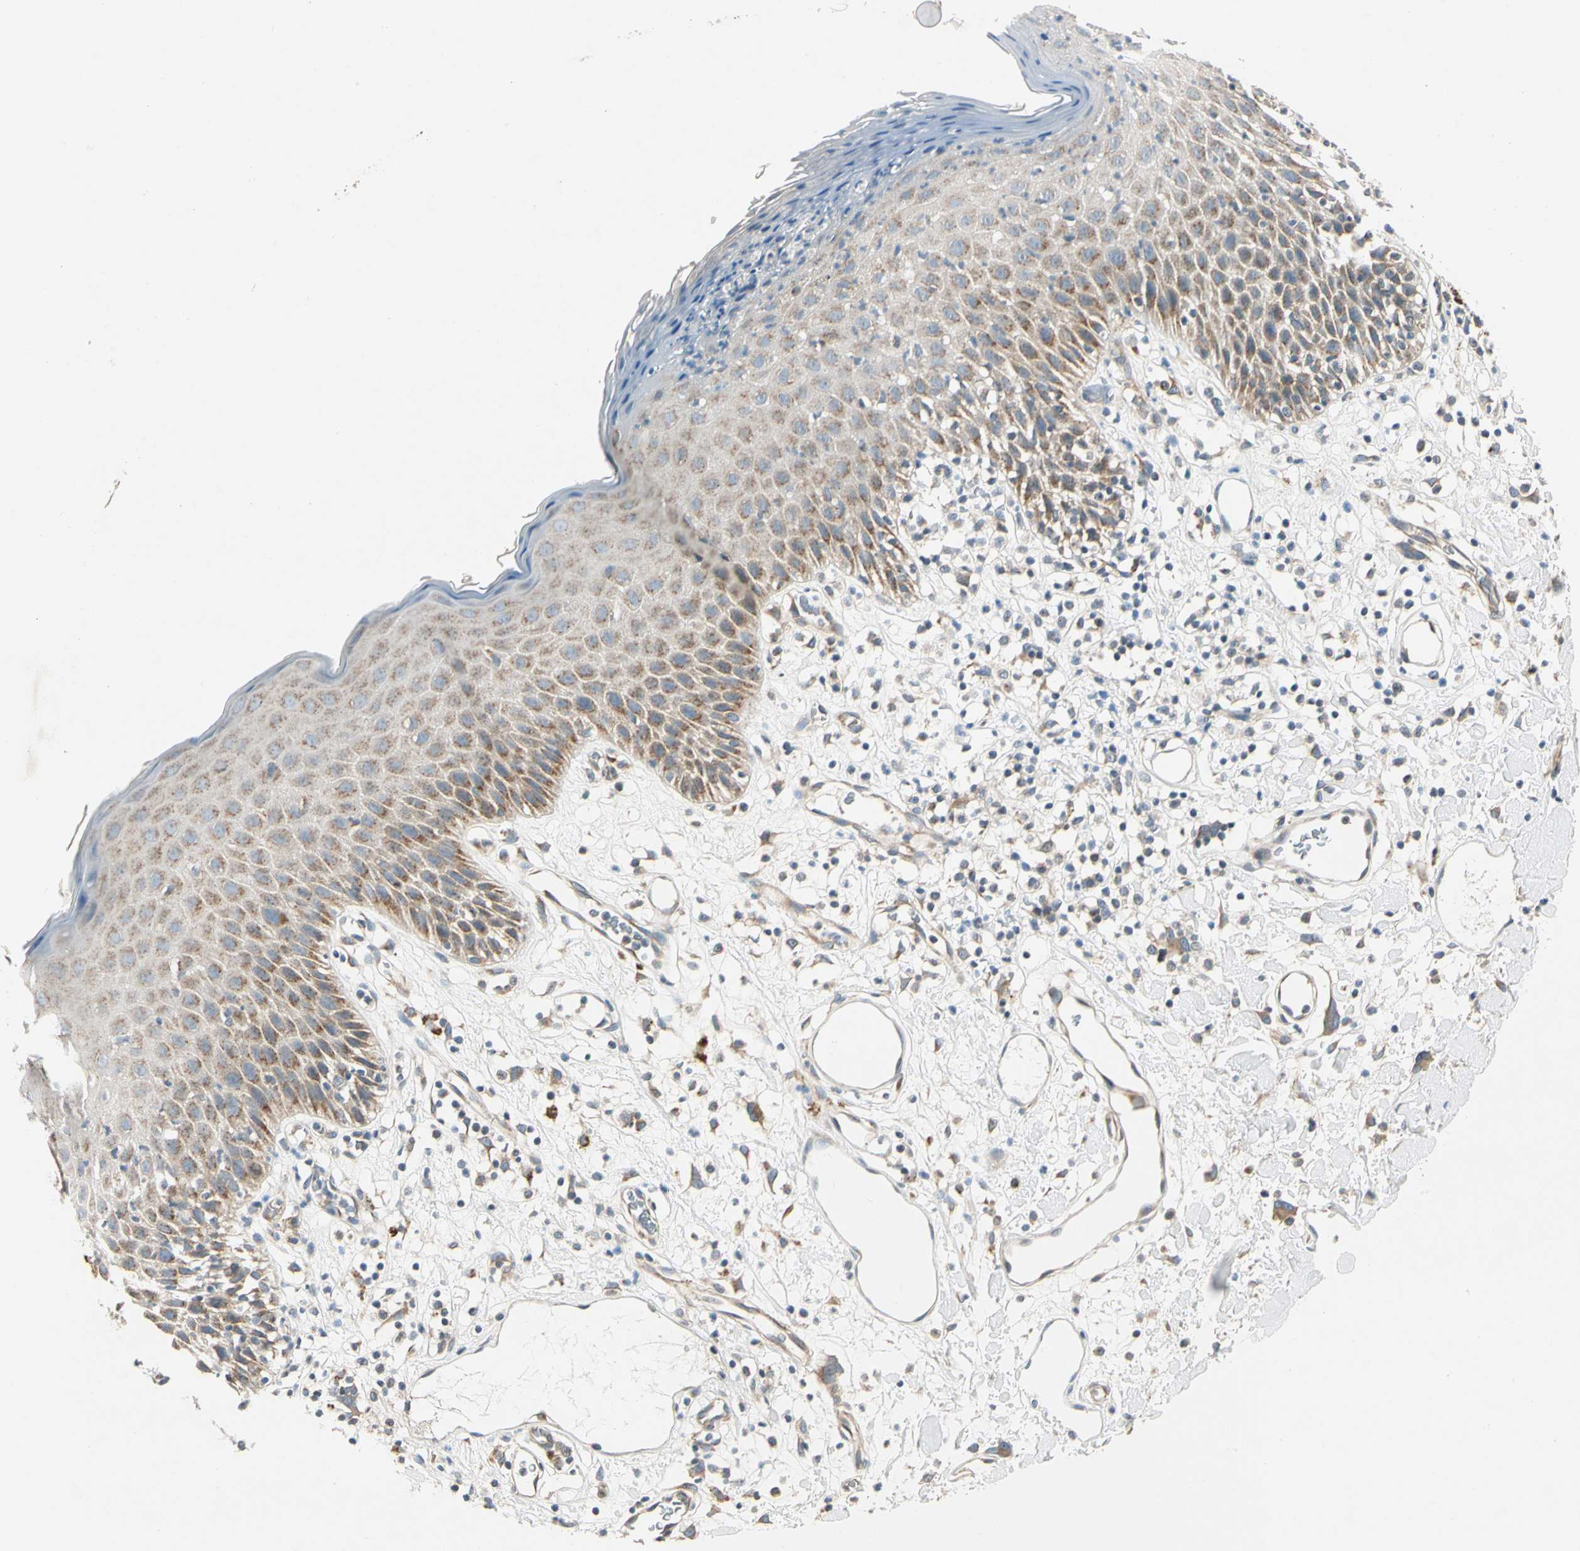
{"staining": {"intensity": "moderate", "quantity": ">75%", "location": "cytoplasmic/membranous"}, "tissue": "skin", "cell_type": "Epidermal cells", "image_type": "normal", "snomed": [{"axis": "morphology", "description": "Normal tissue, NOS"}, {"axis": "topography", "description": "Vulva"}, {"axis": "topography", "description": "Peripheral nerve tissue"}], "caption": "Moderate cytoplasmic/membranous staining for a protein is identified in approximately >75% of epidermal cells of normal skin using immunohistochemistry.", "gene": "ROCK2", "patient": {"sex": "female", "age": 68}}